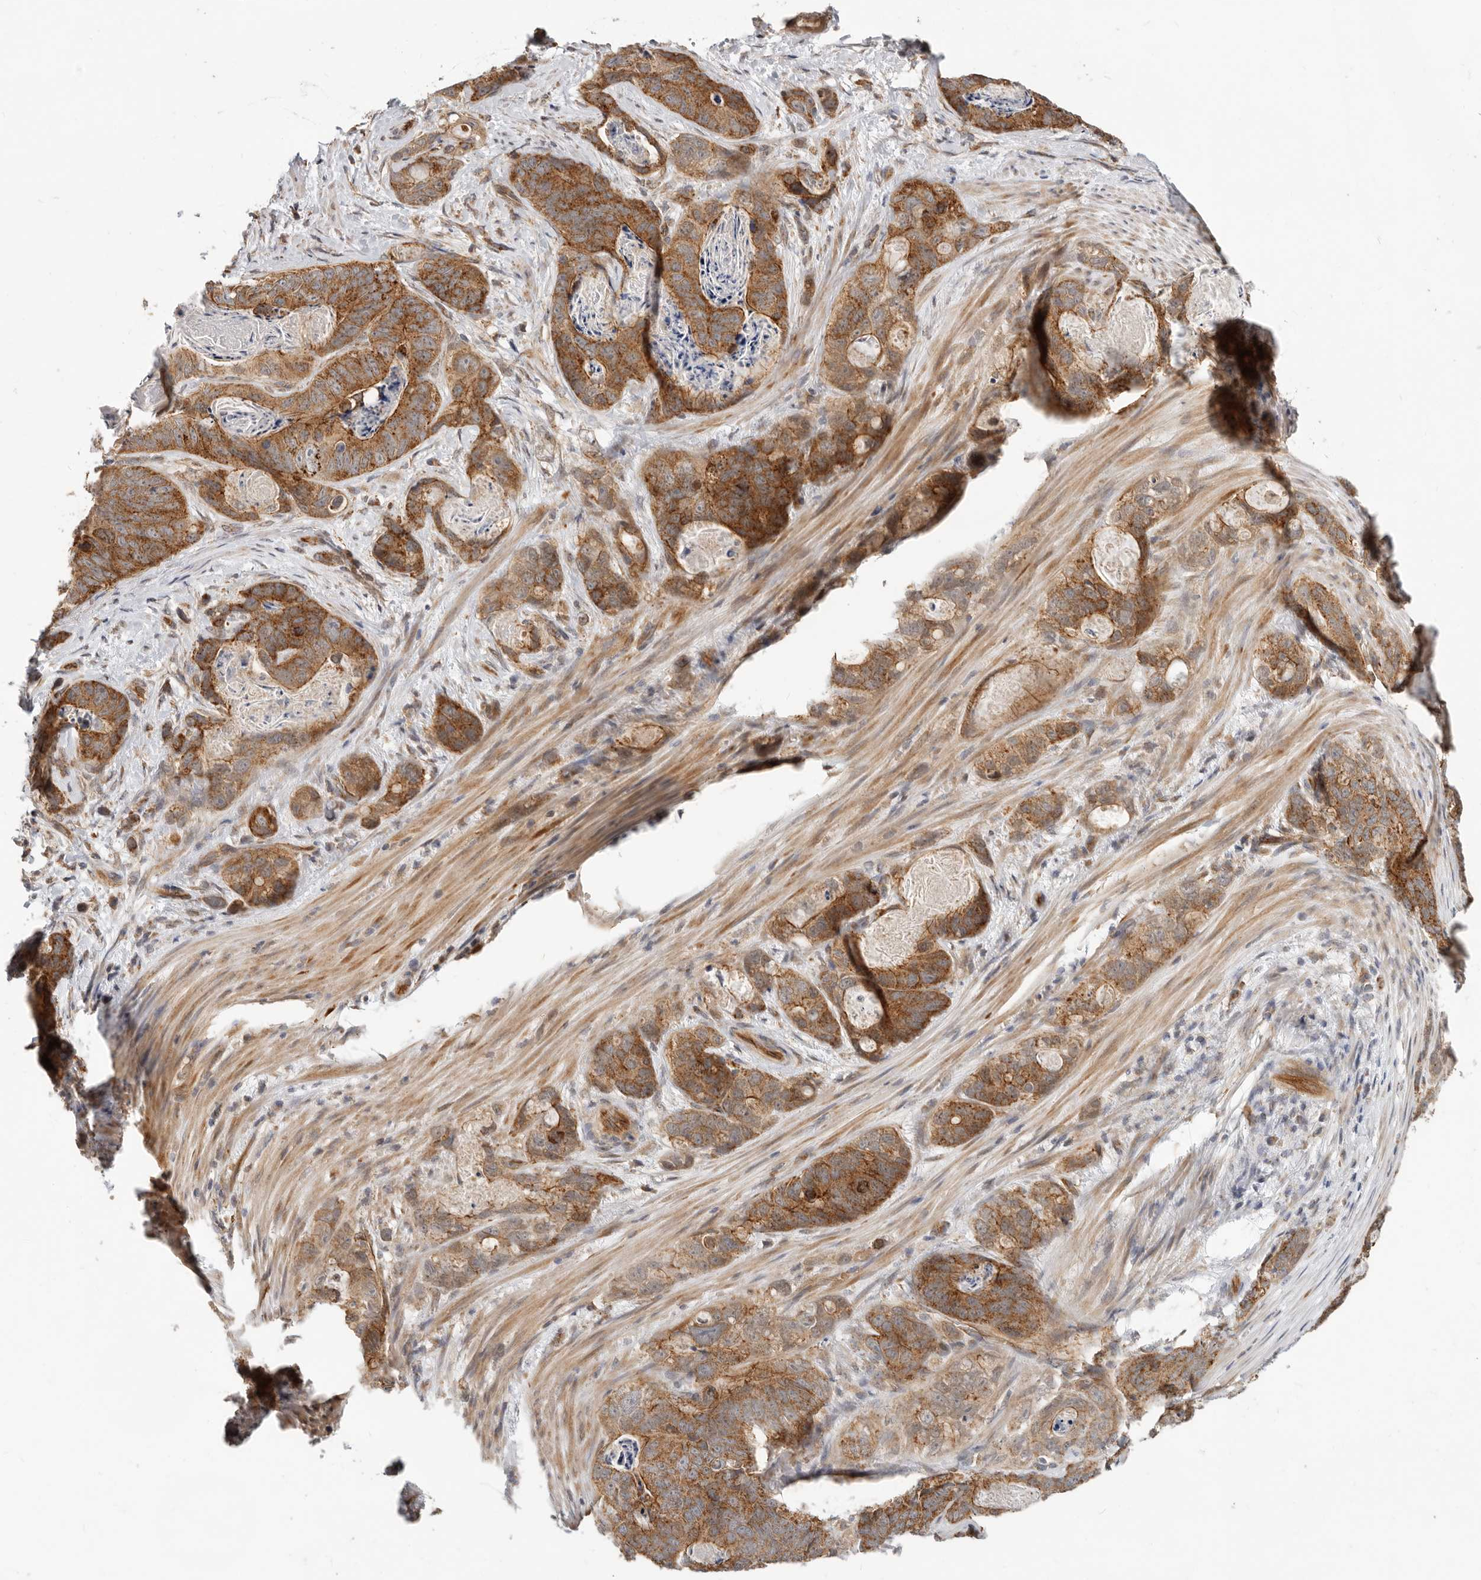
{"staining": {"intensity": "moderate", "quantity": ">75%", "location": "cytoplasmic/membranous"}, "tissue": "stomach cancer", "cell_type": "Tumor cells", "image_type": "cancer", "snomed": [{"axis": "morphology", "description": "Normal tissue, NOS"}, {"axis": "morphology", "description": "Adenocarcinoma, NOS"}, {"axis": "topography", "description": "Stomach"}], "caption": "Stomach cancer (adenocarcinoma) stained with a protein marker shows moderate staining in tumor cells.", "gene": "USP49", "patient": {"sex": "female", "age": 89}}